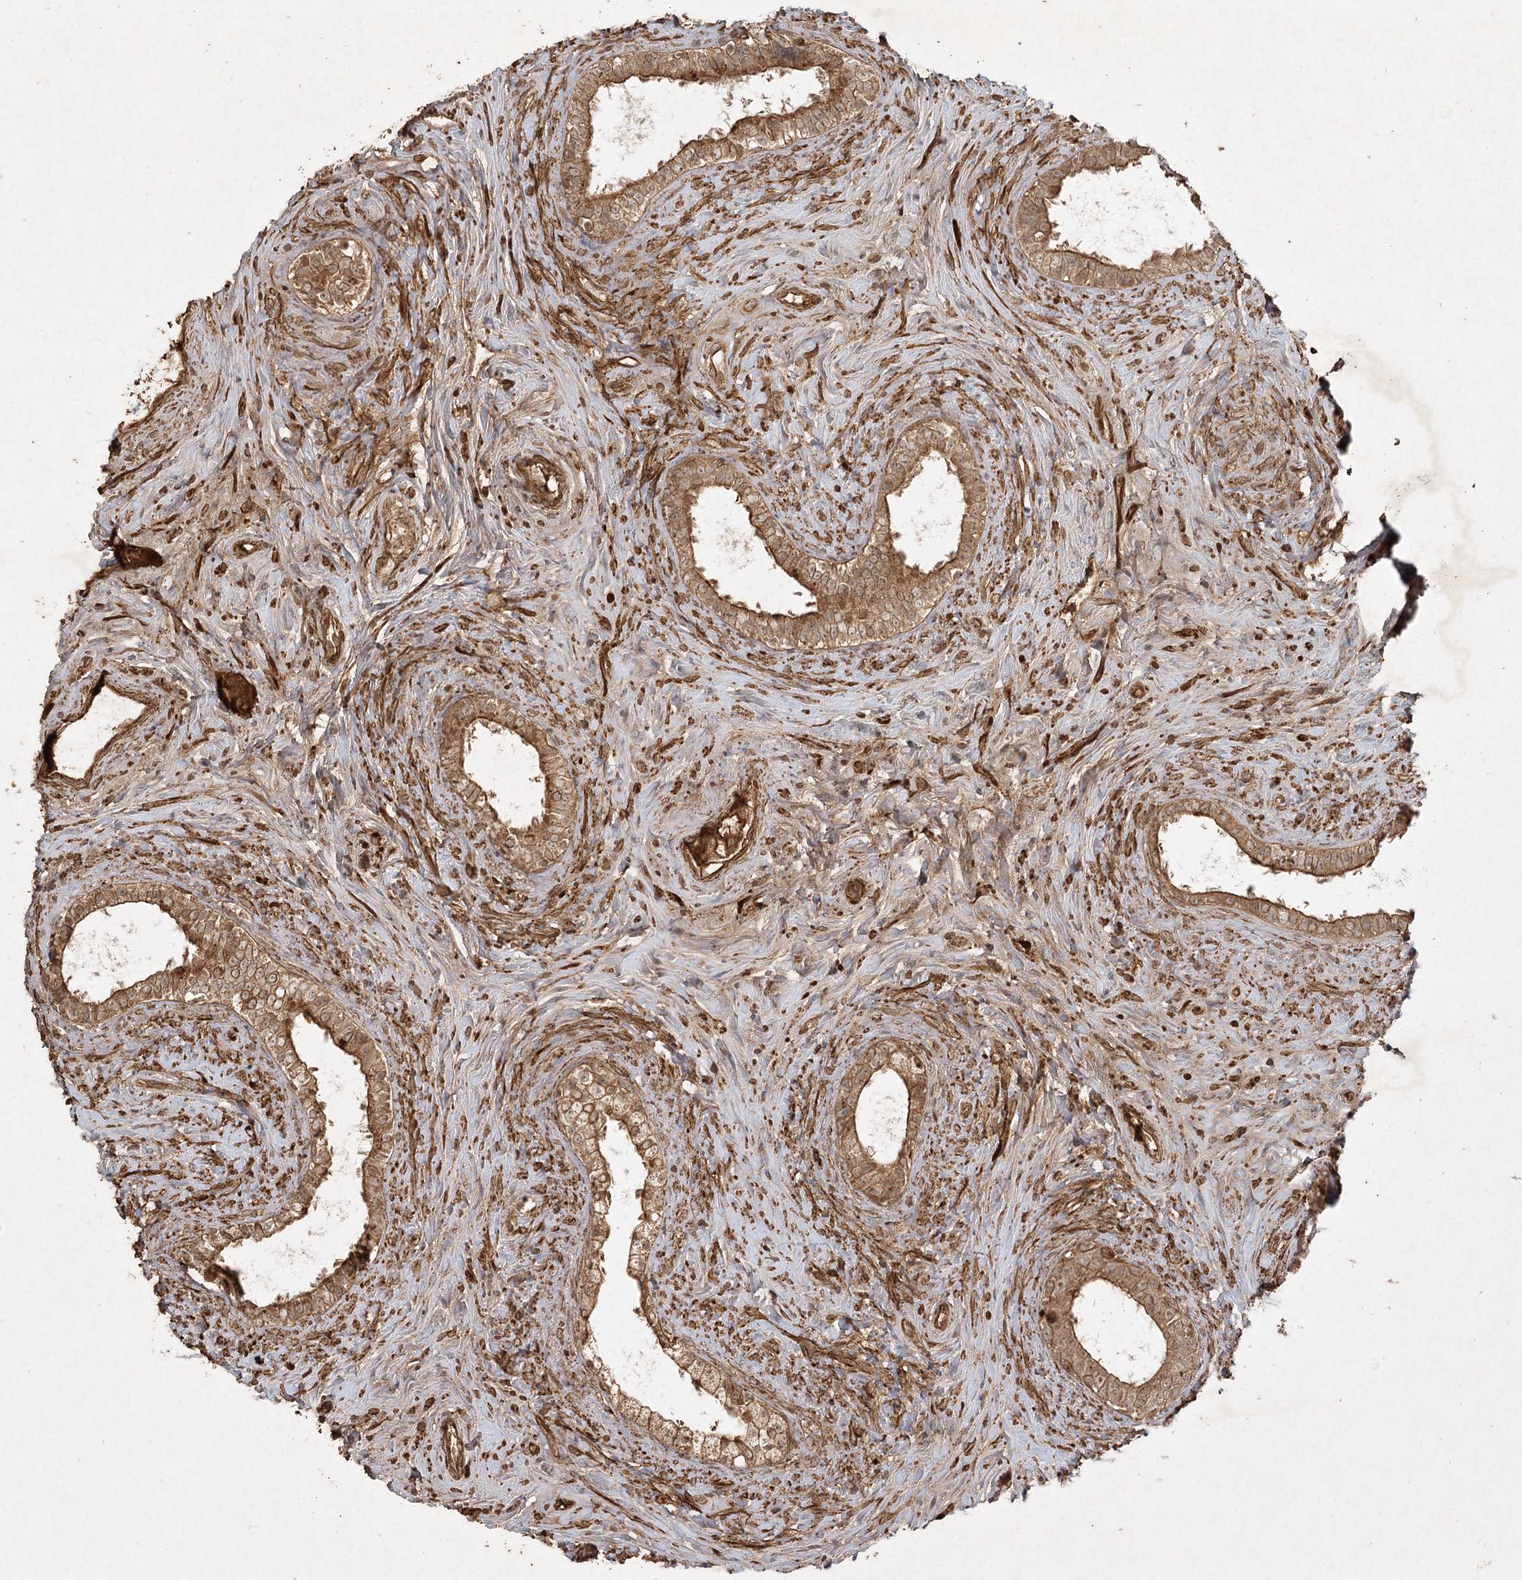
{"staining": {"intensity": "moderate", "quantity": ">75%", "location": "cytoplasmic/membranous"}, "tissue": "epididymis", "cell_type": "Glandular cells", "image_type": "normal", "snomed": [{"axis": "morphology", "description": "Normal tissue, NOS"}, {"axis": "topography", "description": "Epididymis"}], "caption": "Protein staining by immunohistochemistry reveals moderate cytoplasmic/membranous positivity in about >75% of glandular cells in unremarkable epididymis.", "gene": "ARL13A", "patient": {"sex": "male", "age": 84}}